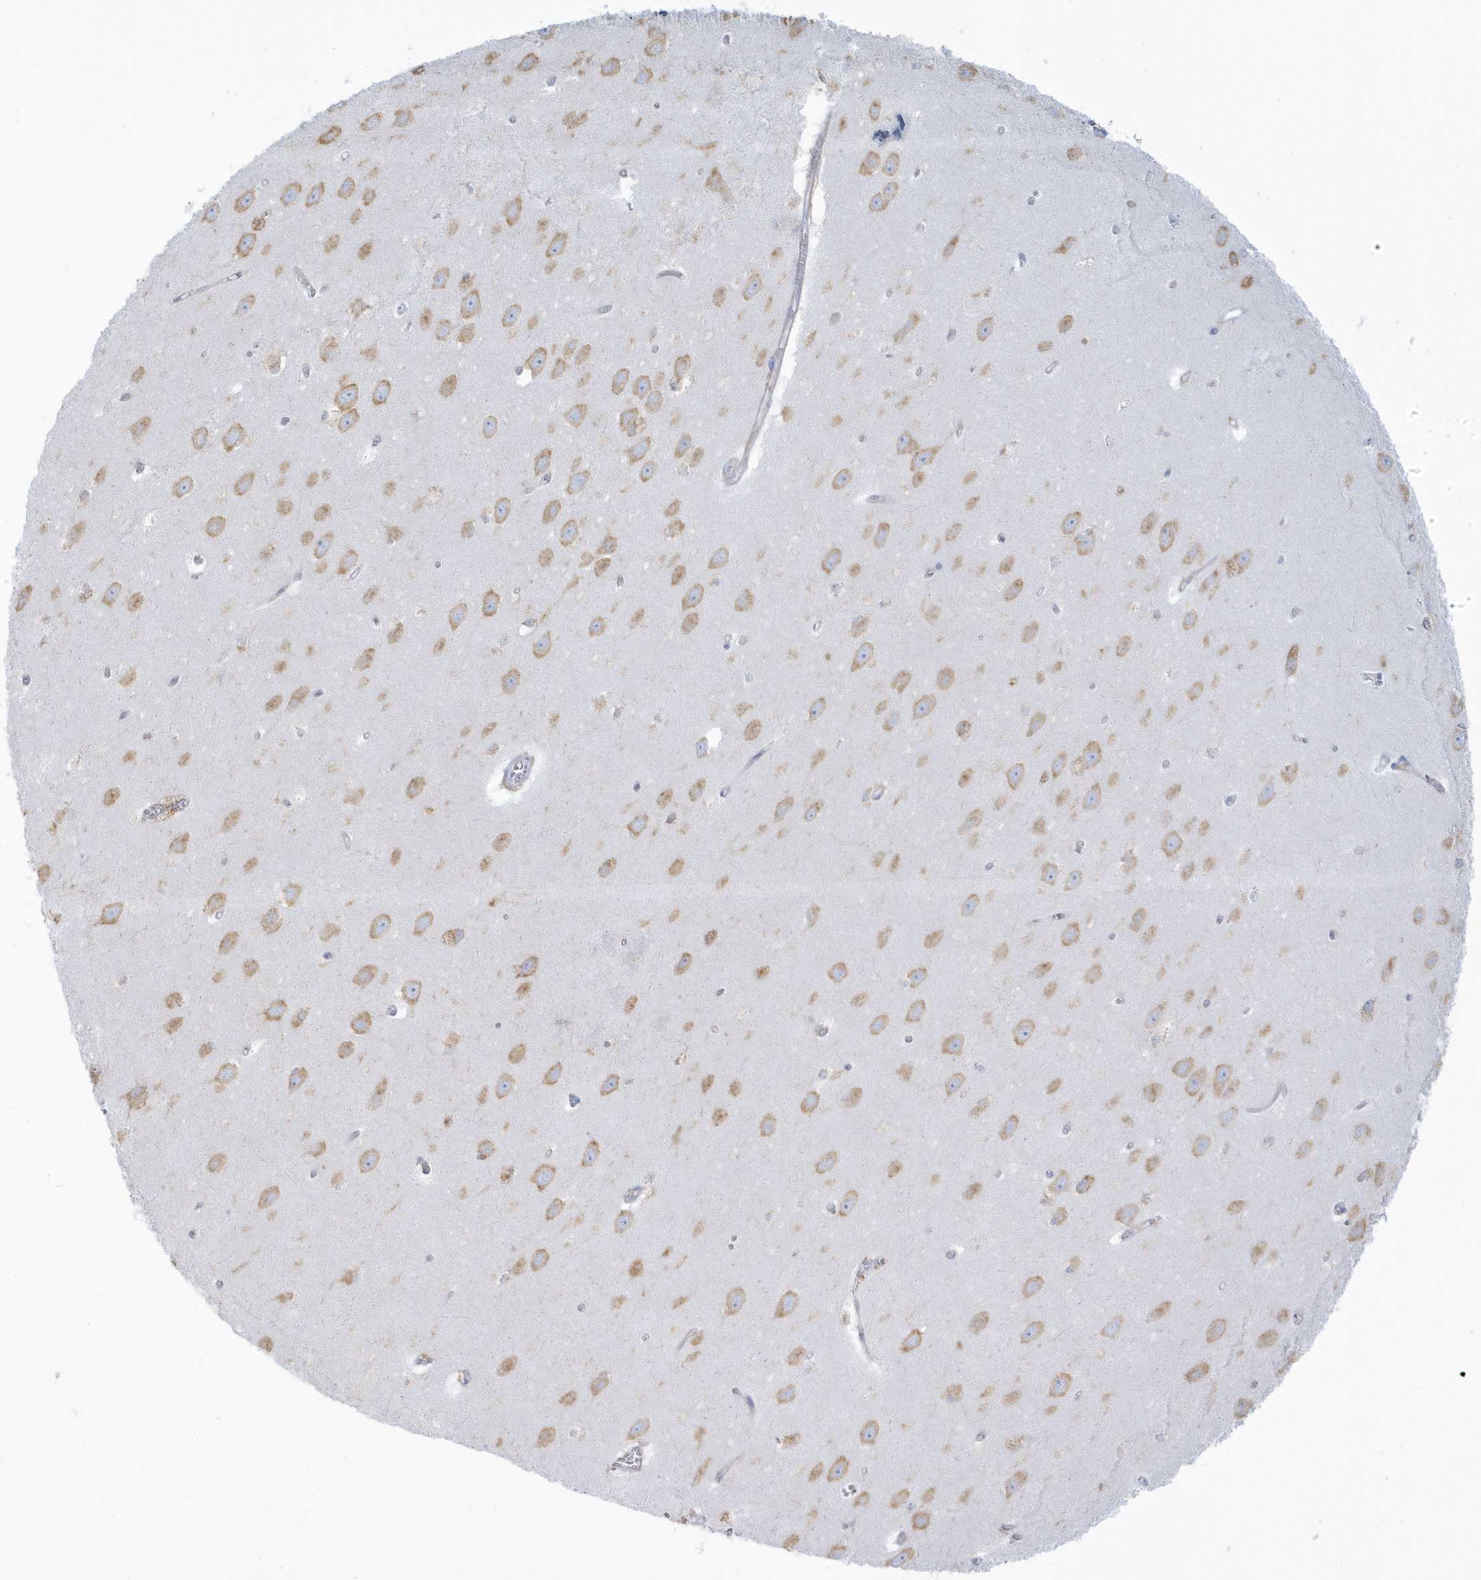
{"staining": {"intensity": "negative", "quantity": "none", "location": "none"}, "tissue": "hippocampus", "cell_type": "Glial cells", "image_type": "normal", "snomed": [{"axis": "morphology", "description": "Normal tissue, NOS"}, {"axis": "topography", "description": "Hippocampus"}], "caption": "Immunohistochemical staining of benign hippocampus shows no significant staining in glial cells.", "gene": "PDIA6", "patient": {"sex": "female", "age": 64}}